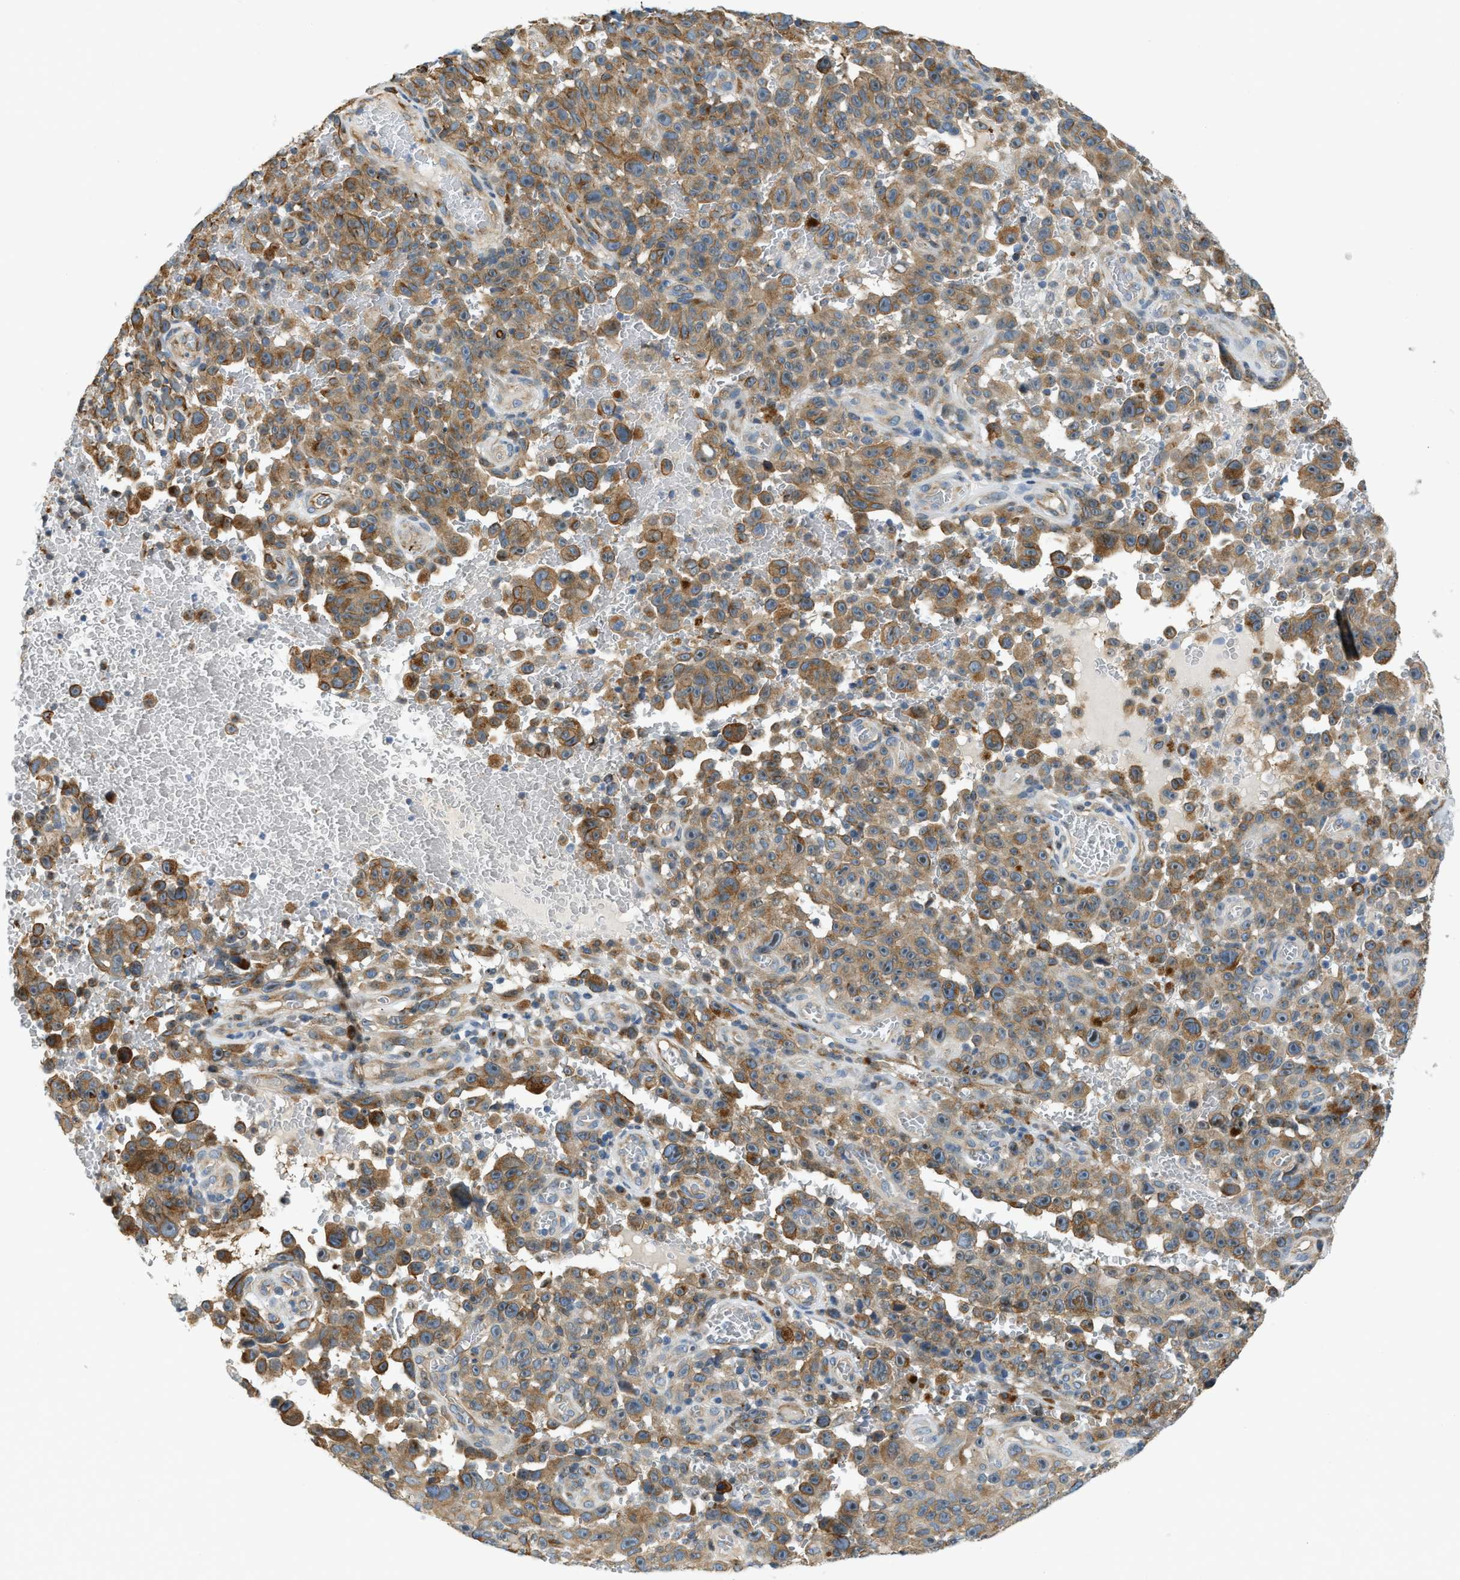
{"staining": {"intensity": "moderate", "quantity": ">75%", "location": "cytoplasmic/membranous"}, "tissue": "melanoma", "cell_type": "Tumor cells", "image_type": "cancer", "snomed": [{"axis": "morphology", "description": "Malignant melanoma, NOS"}, {"axis": "topography", "description": "Skin"}], "caption": "This is a photomicrograph of immunohistochemistry staining of malignant melanoma, which shows moderate positivity in the cytoplasmic/membranous of tumor cells.", "gene": "NME8", "patient": {"sex": "female", "age": 82}}